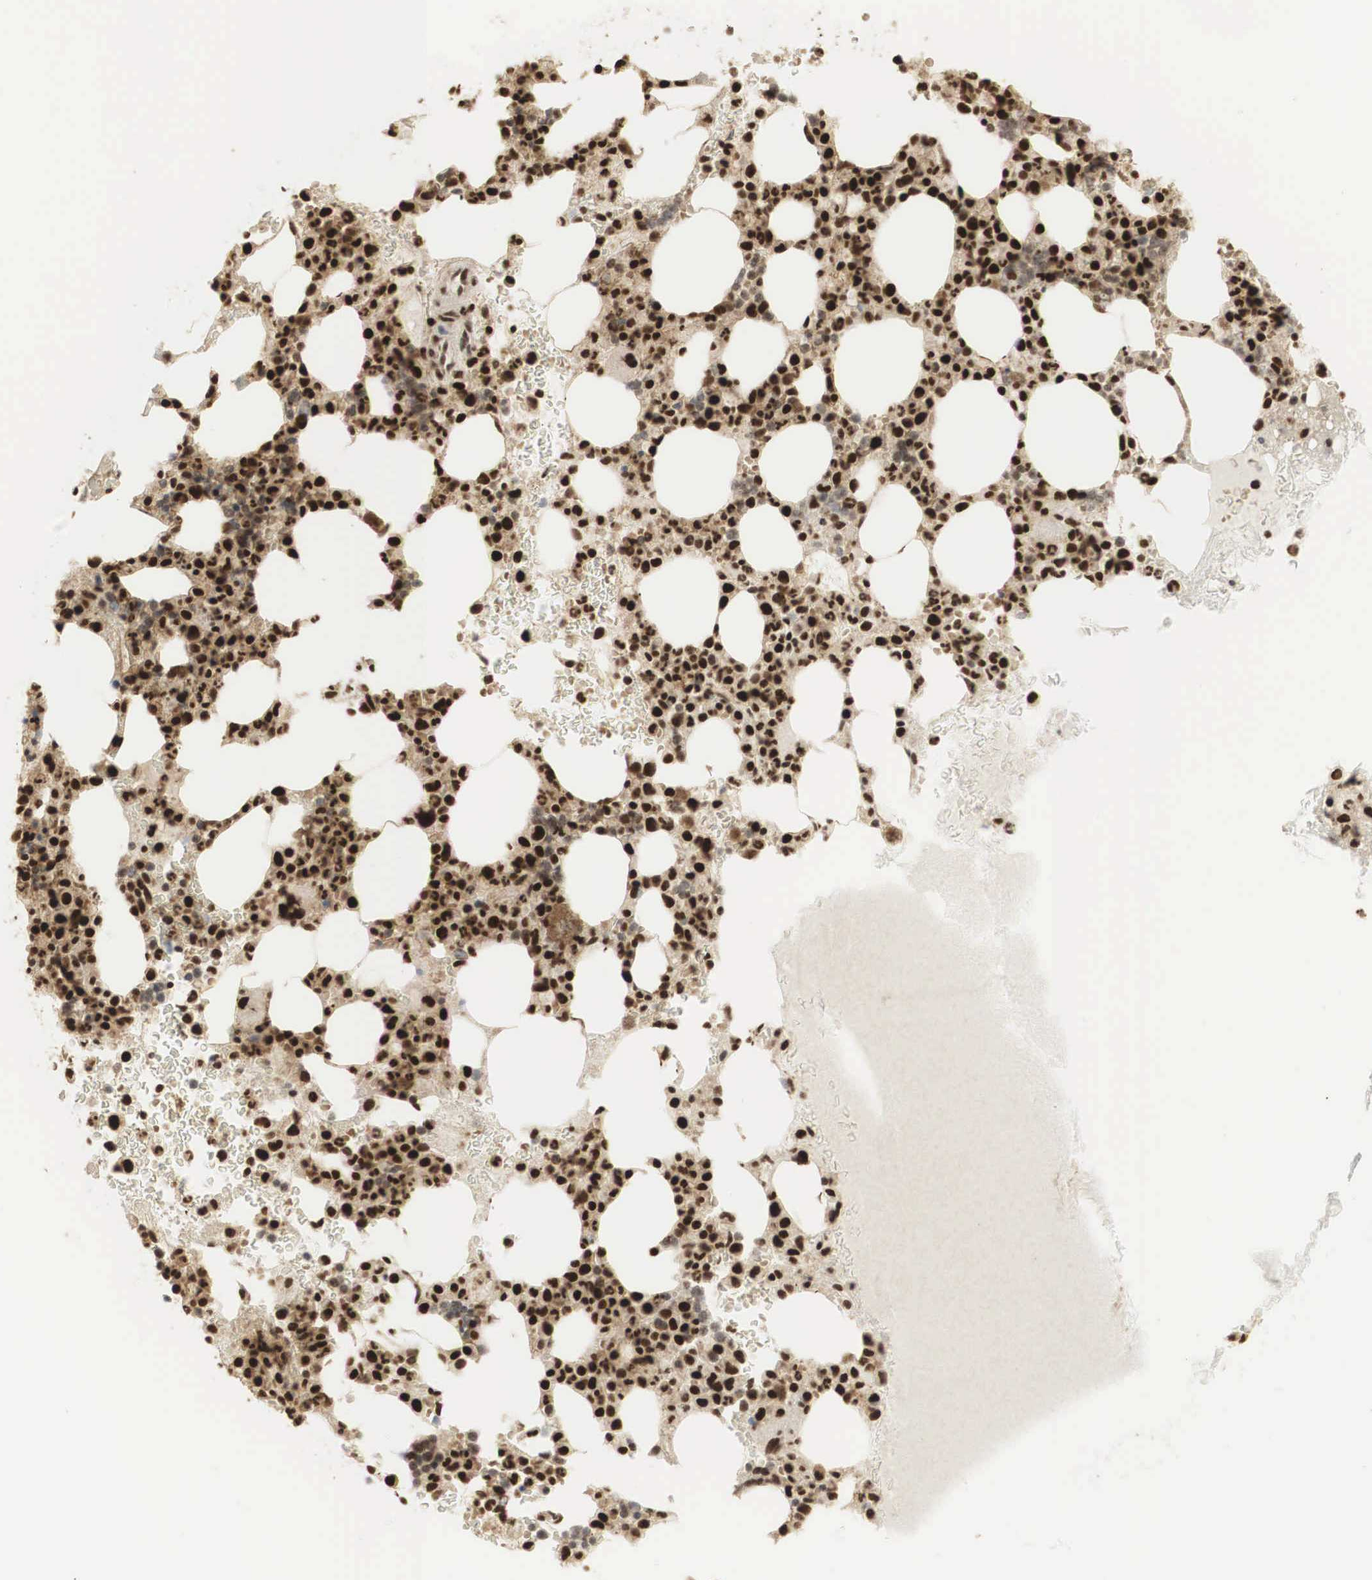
{"staining": {"intensity": "strong", "quantity": "25%-75%", "location": "cytoplasmic/membranous,nuclear"}, "tissue": "bone marrow", "cell_type": "Hematopoietic cells", "image_type": "normal", "snomed": [{"axis": "morphology", "description": "Normal tissue, NOS"}, {"axis": "topography", "description": "Bone marrow"}], "caption": "Unremarkable bone marrow was stained to show a protein in brown. There is high levels of strong cytoplasmic/membranous,nuclear staining in about 25%-75% of hematopoietic cells.", "gene": "RNF113A", "patient": {"sex": "female", "age": 88}}